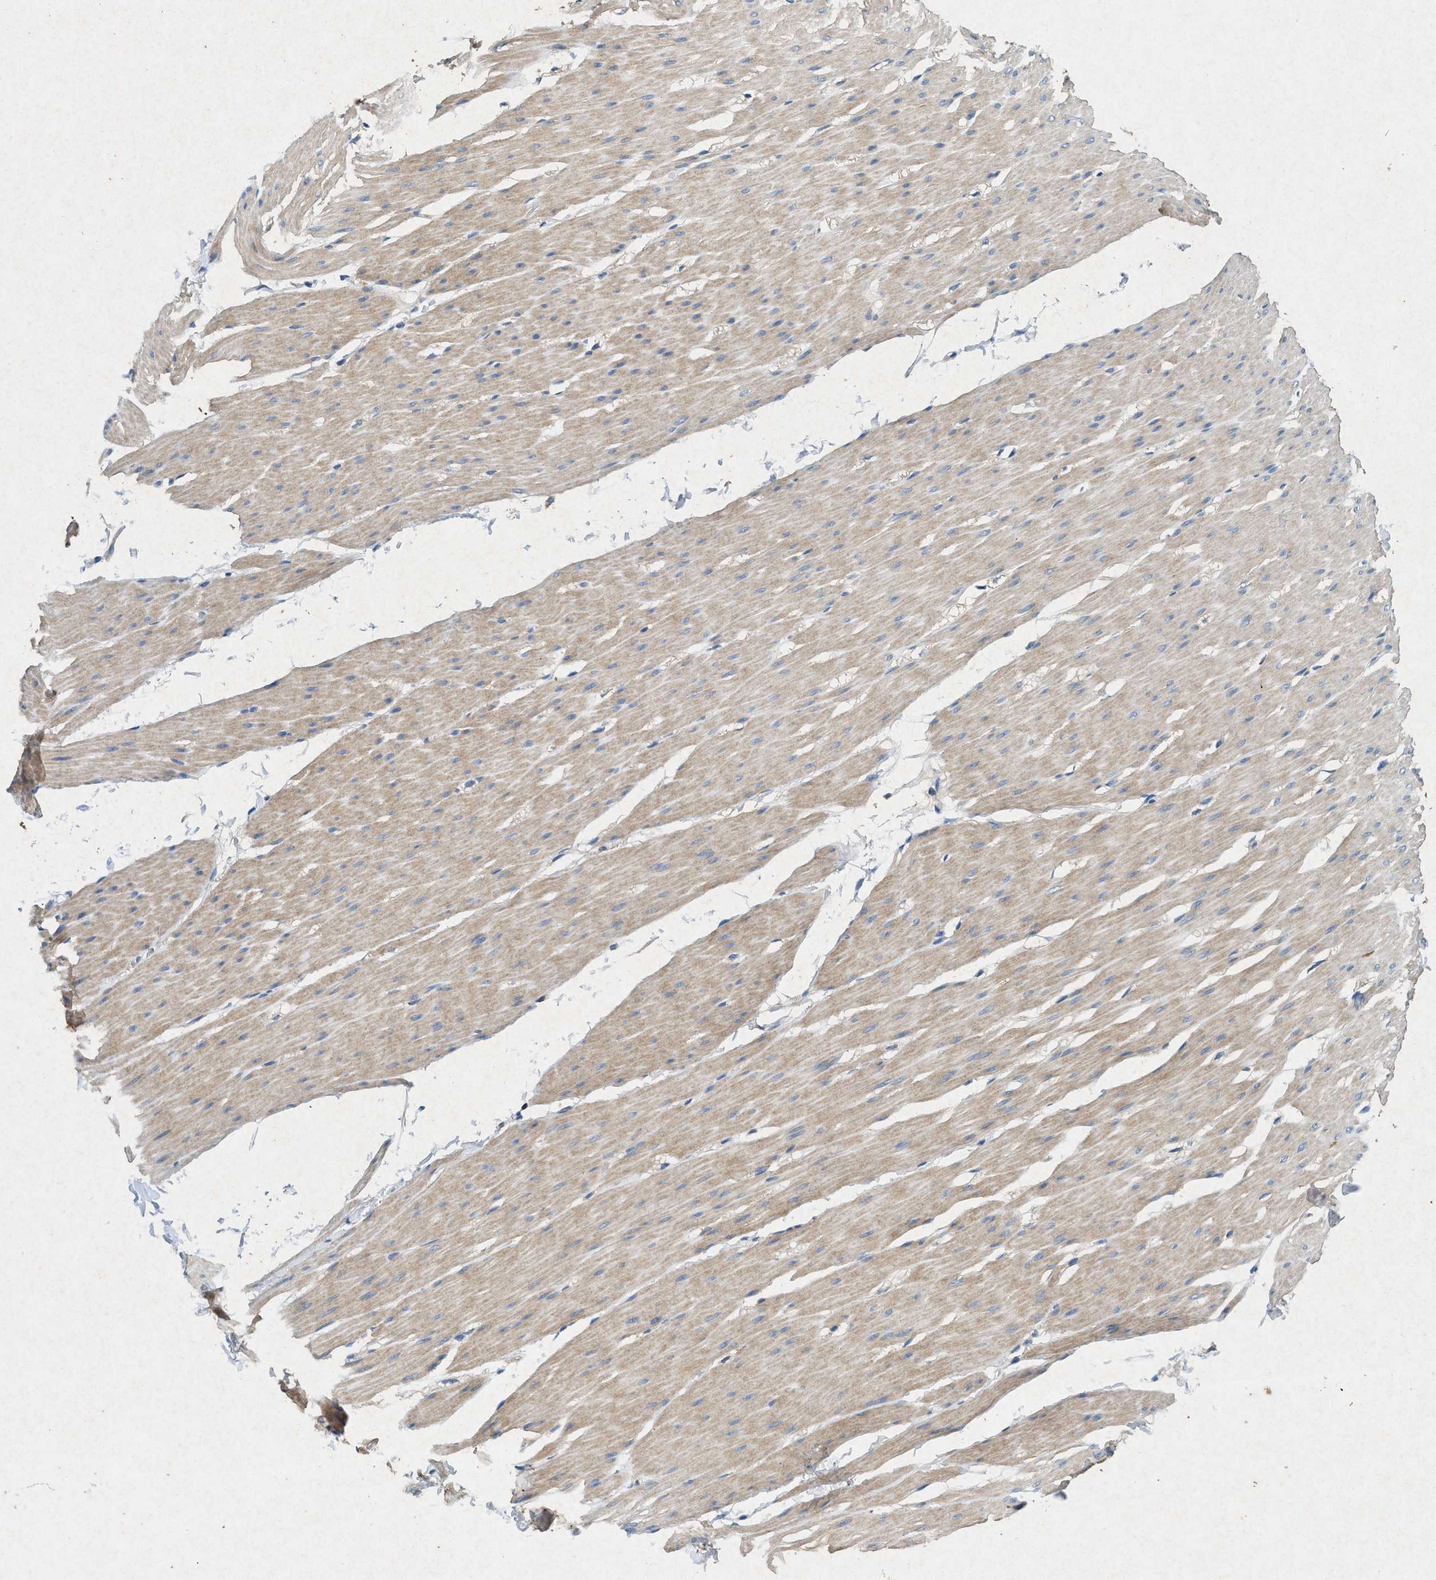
{"staining": {"intensity": "weak", "quantity": "25%-75%", "location": "cytoplasmic/membranous"}, "tissue": "smooth muscle", "cell_type": "Smooth muscle cells", "image_type": "normal", "snomed": [{"axis": "morphology", "description": "Normal tissue, NOS"}, {"axis": "topography", "description": "Smooth muscle"}, {"axis": "topography", "description": "Colon"}], "caption": "High-power microscopy captured an immunohistochemistry micrograph of normal smooth muscle, revealing weak cytoplasmic/membranous staining in about 25%-75% of smooth muscle cells.", "gene": "CDK15", "patient": {"sex": "male", "age": 67}}